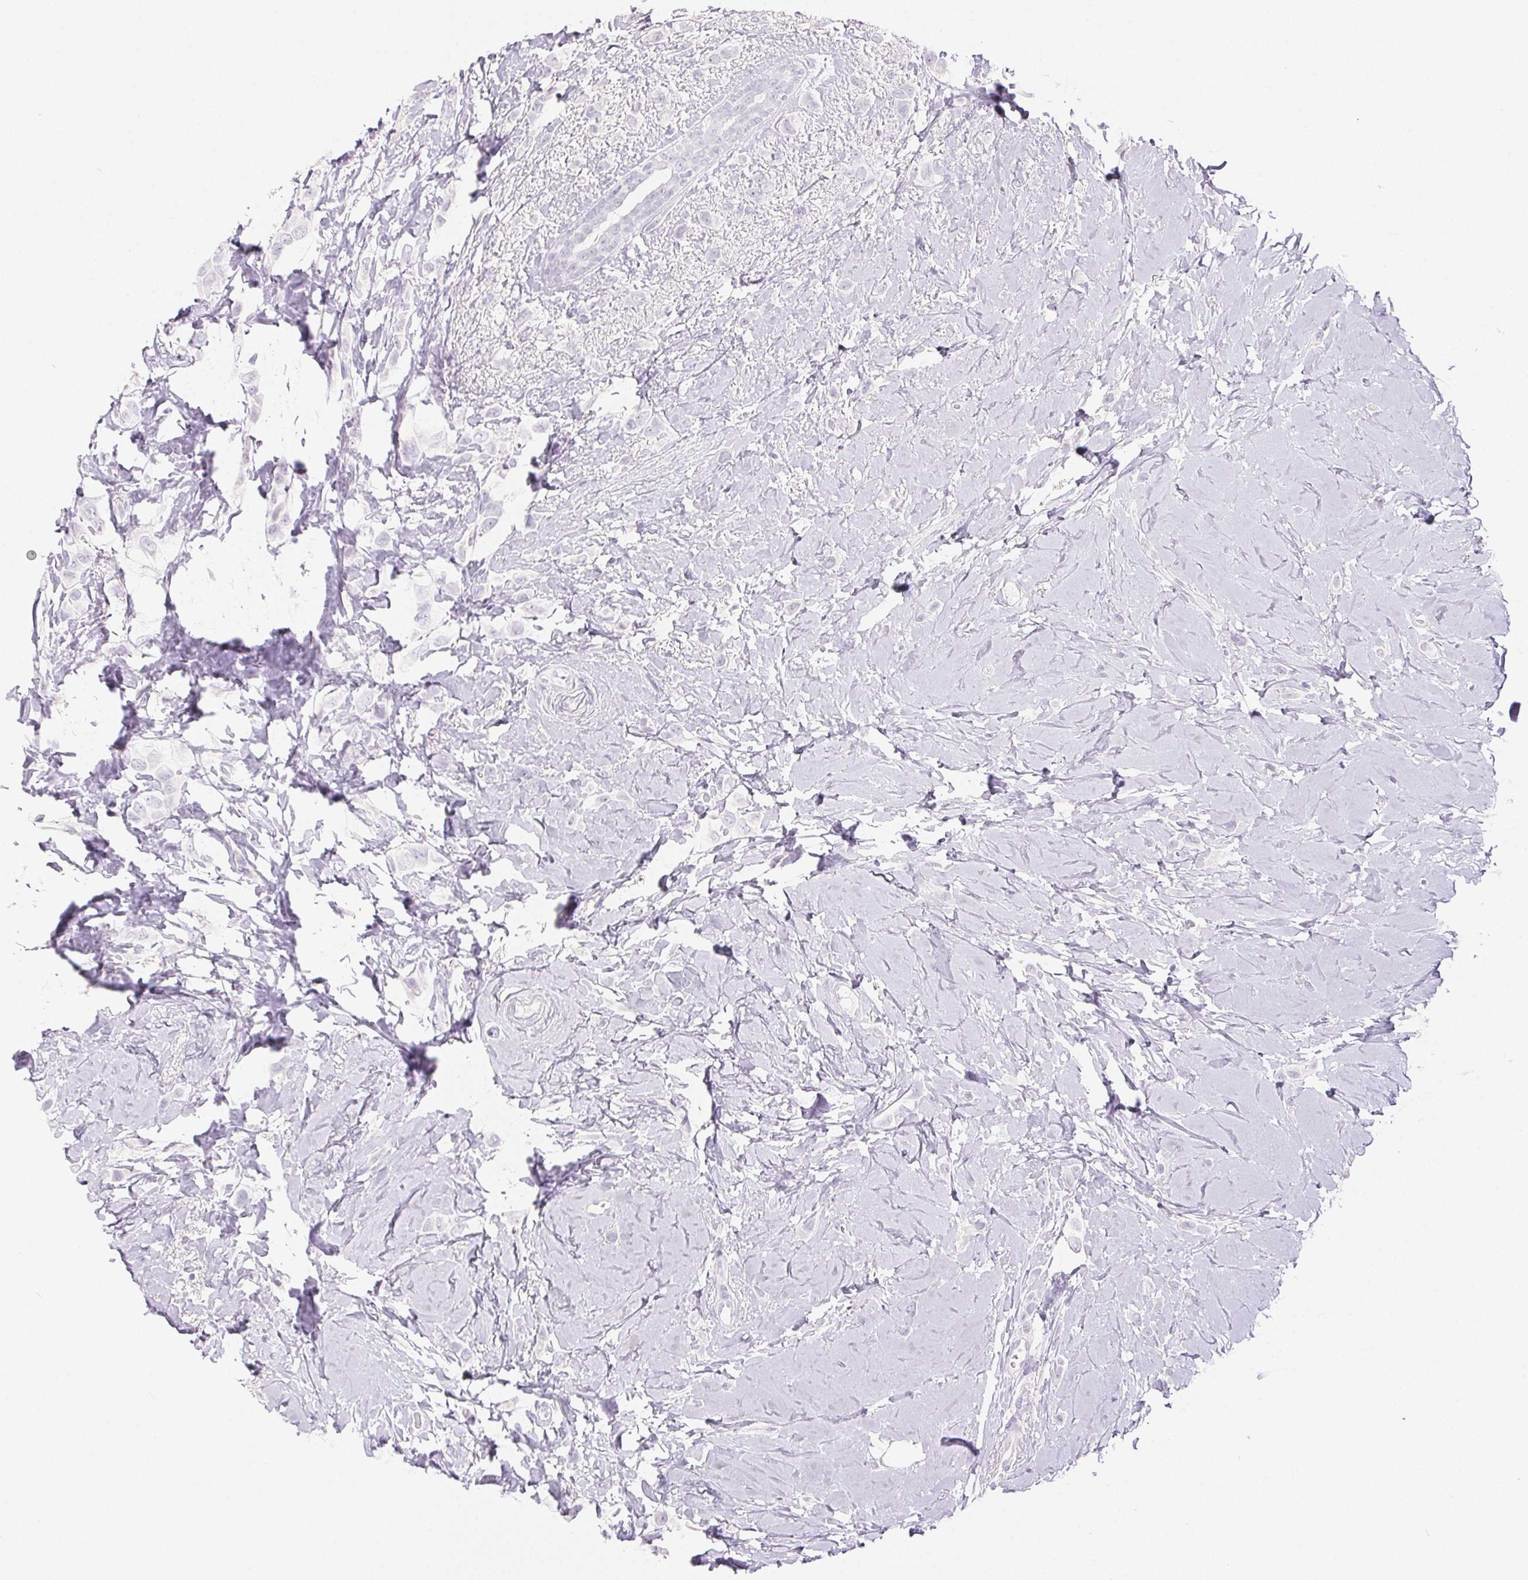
{"staining": {"intensity": "negative", "quantity": "none", "location": "none"}, "tissue": "breast cancer", "cell_type": "Tumor cells", "image_type": "cancer", "snomed": [{"axis": "morphology", "description": "Lobular carcinoma"}, {"axis": "topography", "description": "Breast"}], "caption": "Human breast cancer stained for a protein using immunohistochemistry demonstrates no staining in tumor cells.", "gene": "SPRR3", "patient": {"sex": "female", "age": 66}}